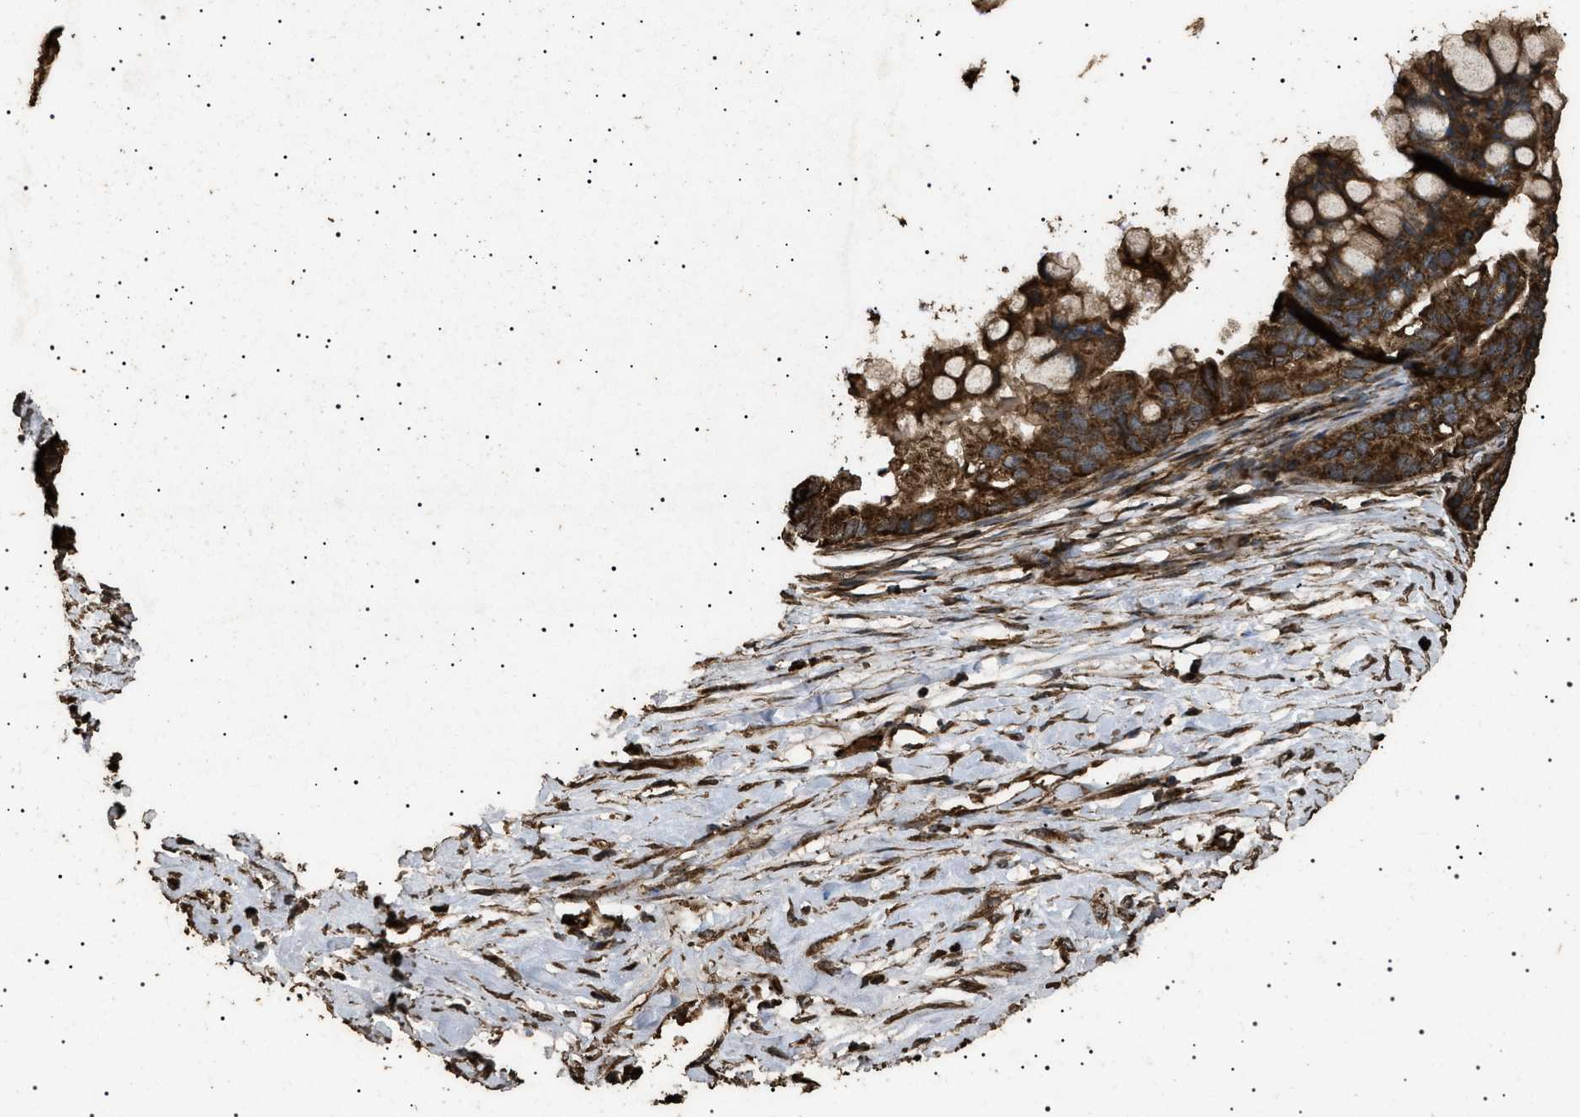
{"staining": {"intensity": "strong", "quantity": ">75%", "location": "cytoplasmic/membranous"}, "tissue": "ovarian cancer", "cell_type": "Tumor cells", "image_type": "cancer", "snomed": [{"axis": "morphology", "description": "Cystadenocarcinoma, mucinous, NOS"}, {"axis": "topography", "description": "Ovary"}], "caption": "The image shows staining of ovarian cancer, revealing strong cytoplasmic/membranous protein positivity (brown color) within tumor cells. The staining is performed using DAB brown chromogen to label protein expression. The nuclei are counter-stained blue using hematoxylin.", "gene": "CYRIA", "patient": {"sex": "female", "age": 80}}